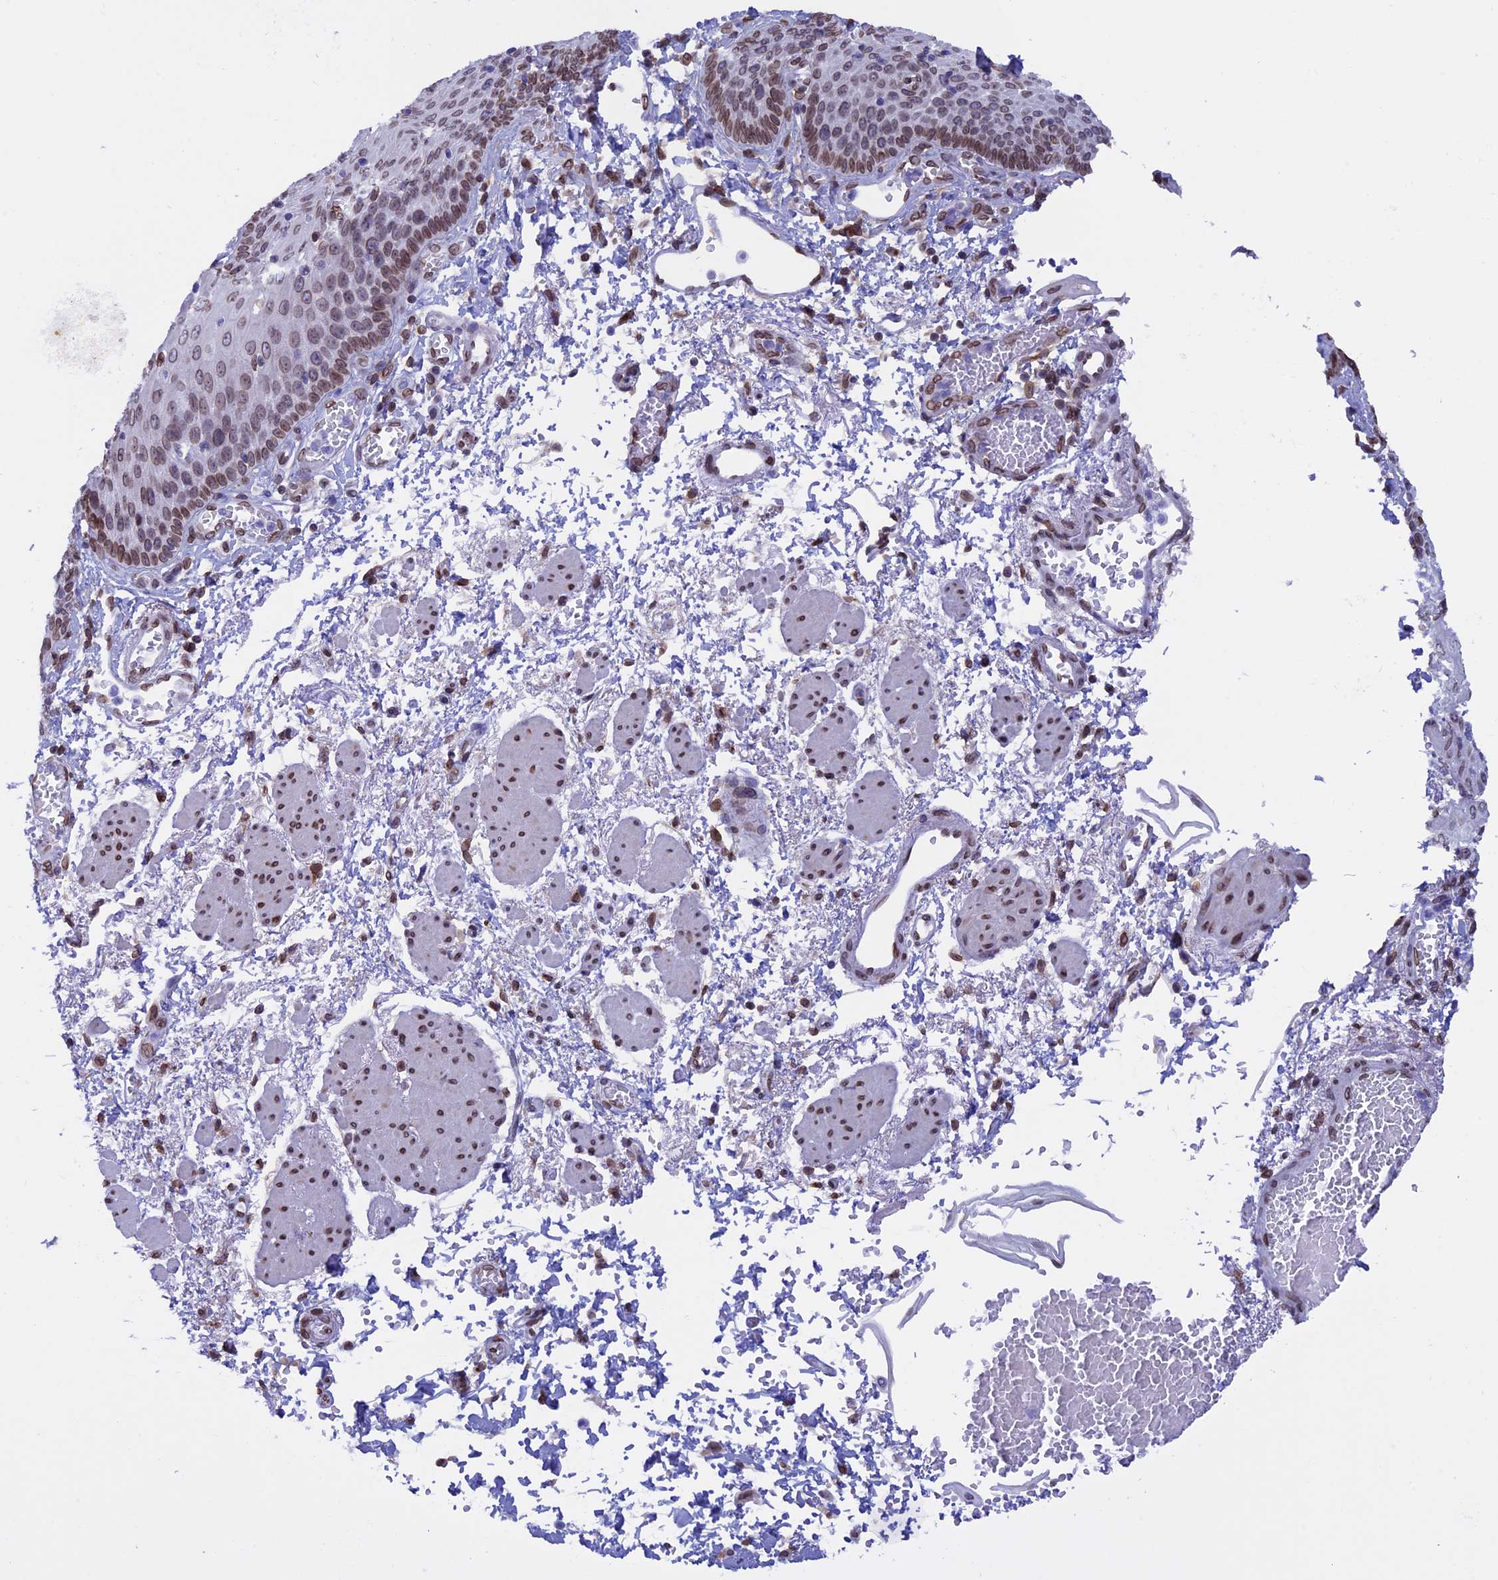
{"staining": {"intensity": "moderate", "quantity": ">75%", "location": "cytoplasmic/membranous,nuclear"}, "tissue": "esophagus", "cell_type": "Squamous epithelial cells", "image_type": "normal", "snomed": [{"axis": "morphology", "description": "Normal tissue, NOS"}, {"axis": "topography", "description": "Esophagus"}], "caption": "Protein expression analysis of normal human esophagus reveals moderate cytoplasmic/membranous,nuclear positivity in about >75% of squamous epithelial cells.", "gene": "TMPRSS7", "patient": {"sex": "male", "age": 81}}